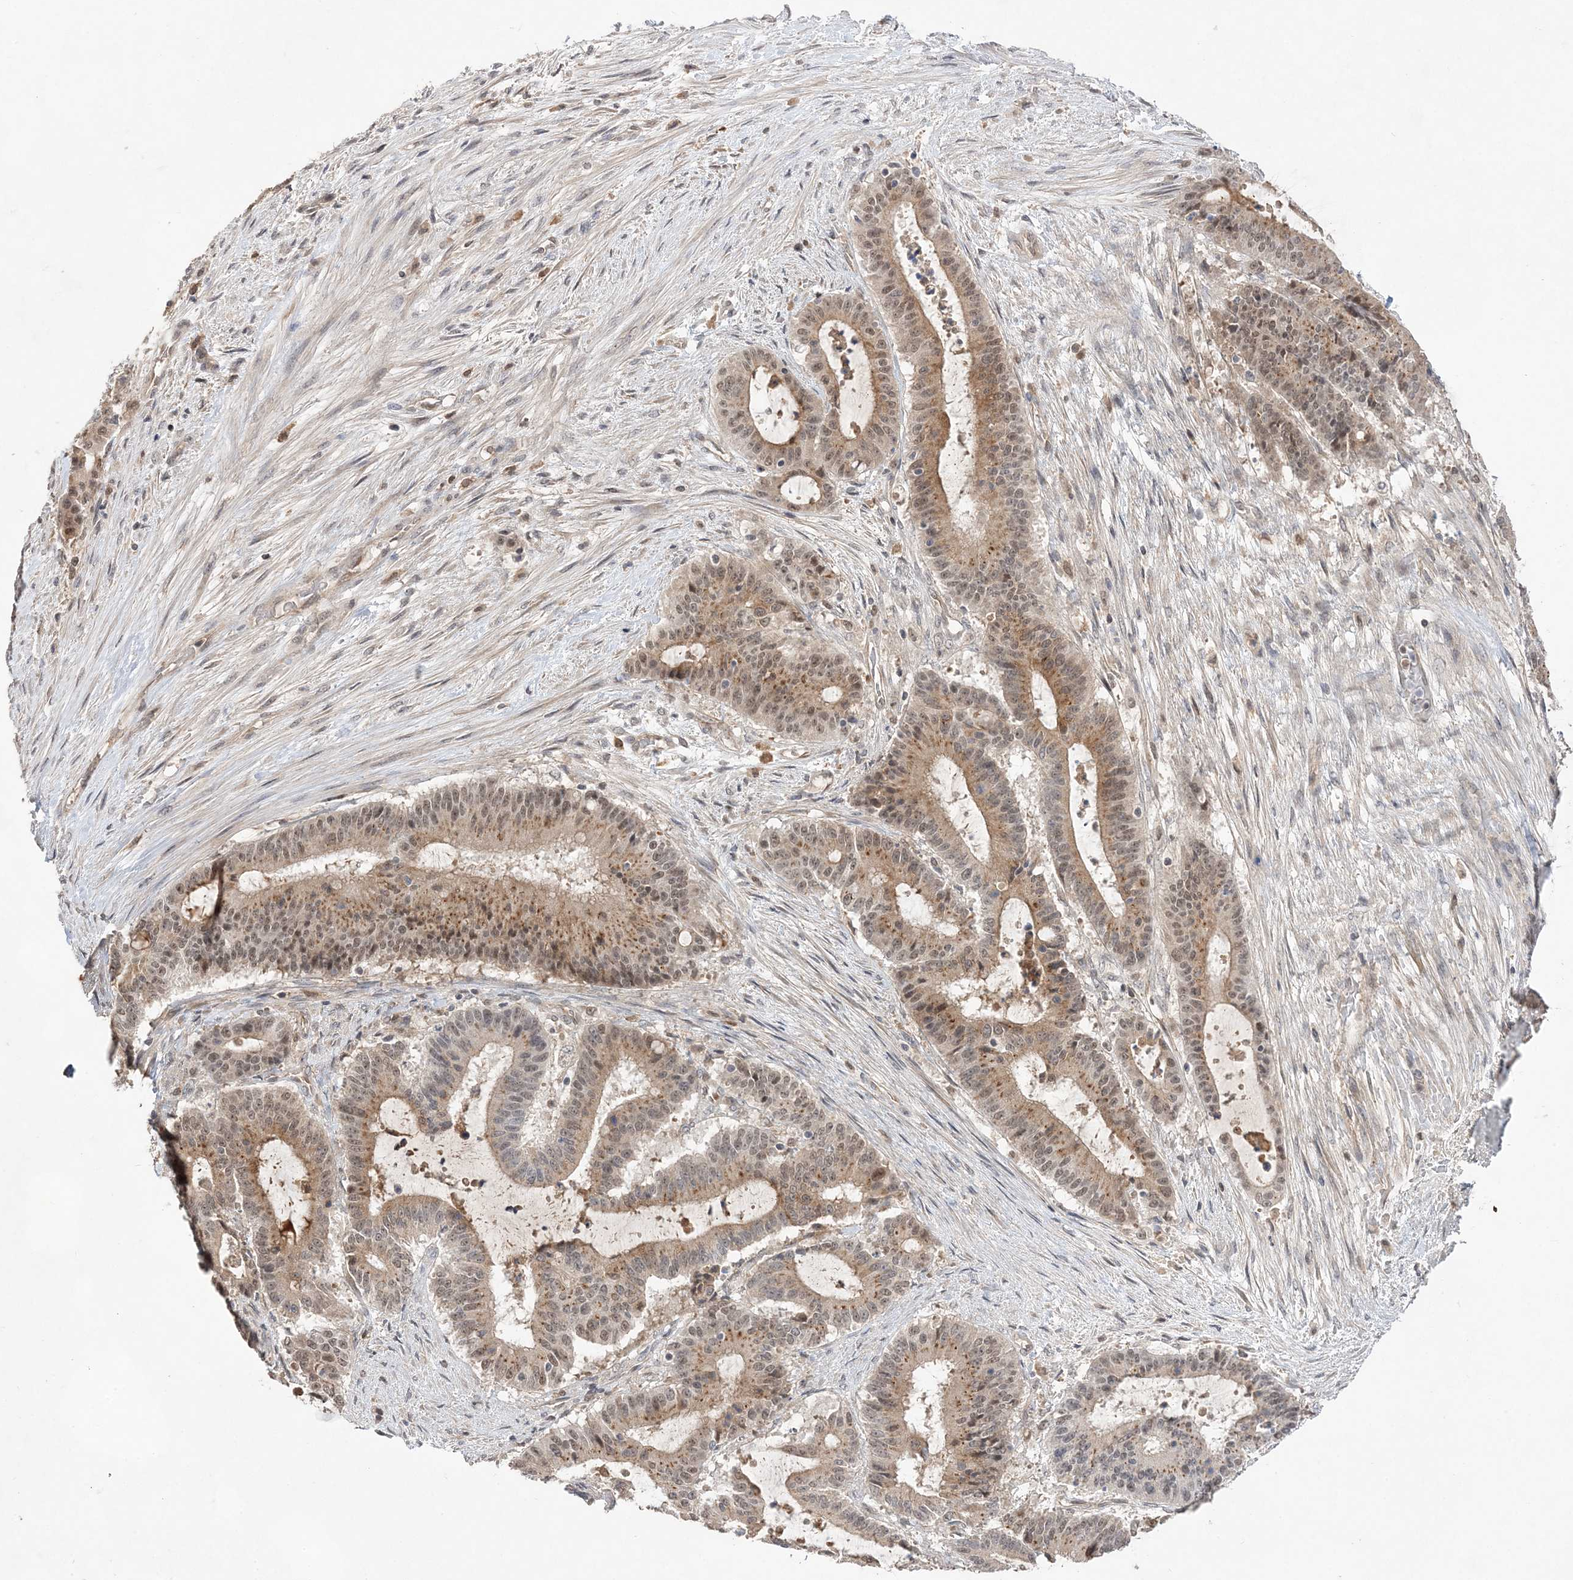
{"staining": {"intensity": "moderate", "quantity": ">75%", "location": "cytoplasmic/membranous,nuclear"}, "tissue": "liver cancer", "cell_type": "Tumor cells", "image_type": "cancer", "snomed": [{"axis": "morphology", "description": "Normal tissue, NOS"}, {"axis": "morphology", "description": "Cholangiocarcinoma"}, {"axis": "topography", "description": "Liver"}, {"axis": "topography", "description": "Peripheral nerve tissue"}], "caption": "Immunohistochemical staining of cholangiocarcinoma (liver) shows moderate cytoplasmic/membranous and nuclear protein staining in approximately >75% of tumor cells.", "gene": "TMEM132B", "patient": {"sex": "female", "age": 73}}